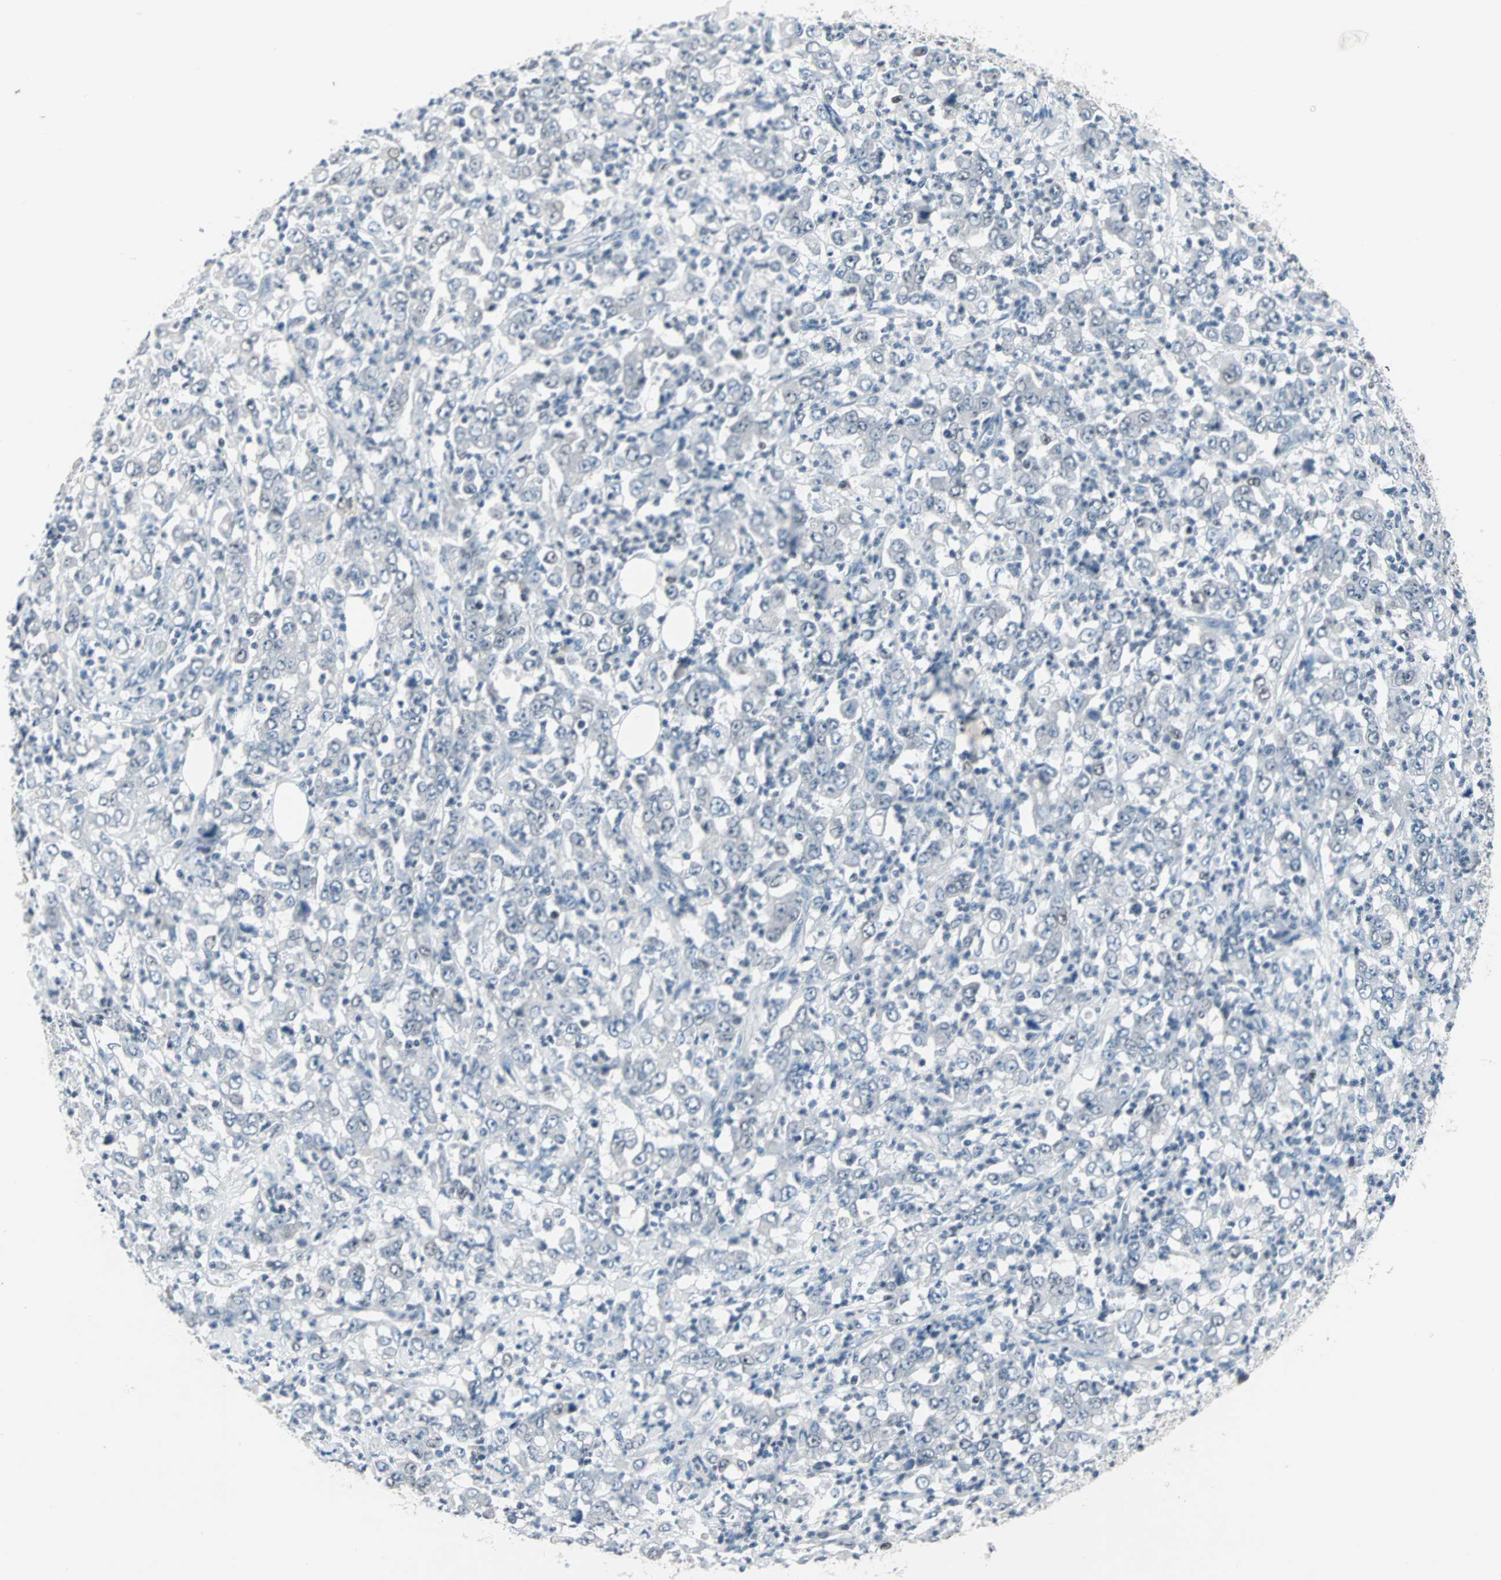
{"staining": {"intensity": "negative", "quantity": "none", "location": "none"}, "tissue": "stomach cancer", "cell_type": "Tumor cells", "image_type": "cancer", "snomed": [{"axis": "morphology", "description": "Adenocarcinoma, NOS"}, {"axis": "topography", "description": "Stomach, lower"}], "caption": "Human stomach cancer stained for a protein using IHC exhibits no positivity in tumor cells.", "gene": "CCNE2", "patient": {"sex": "female", "age": 71}}